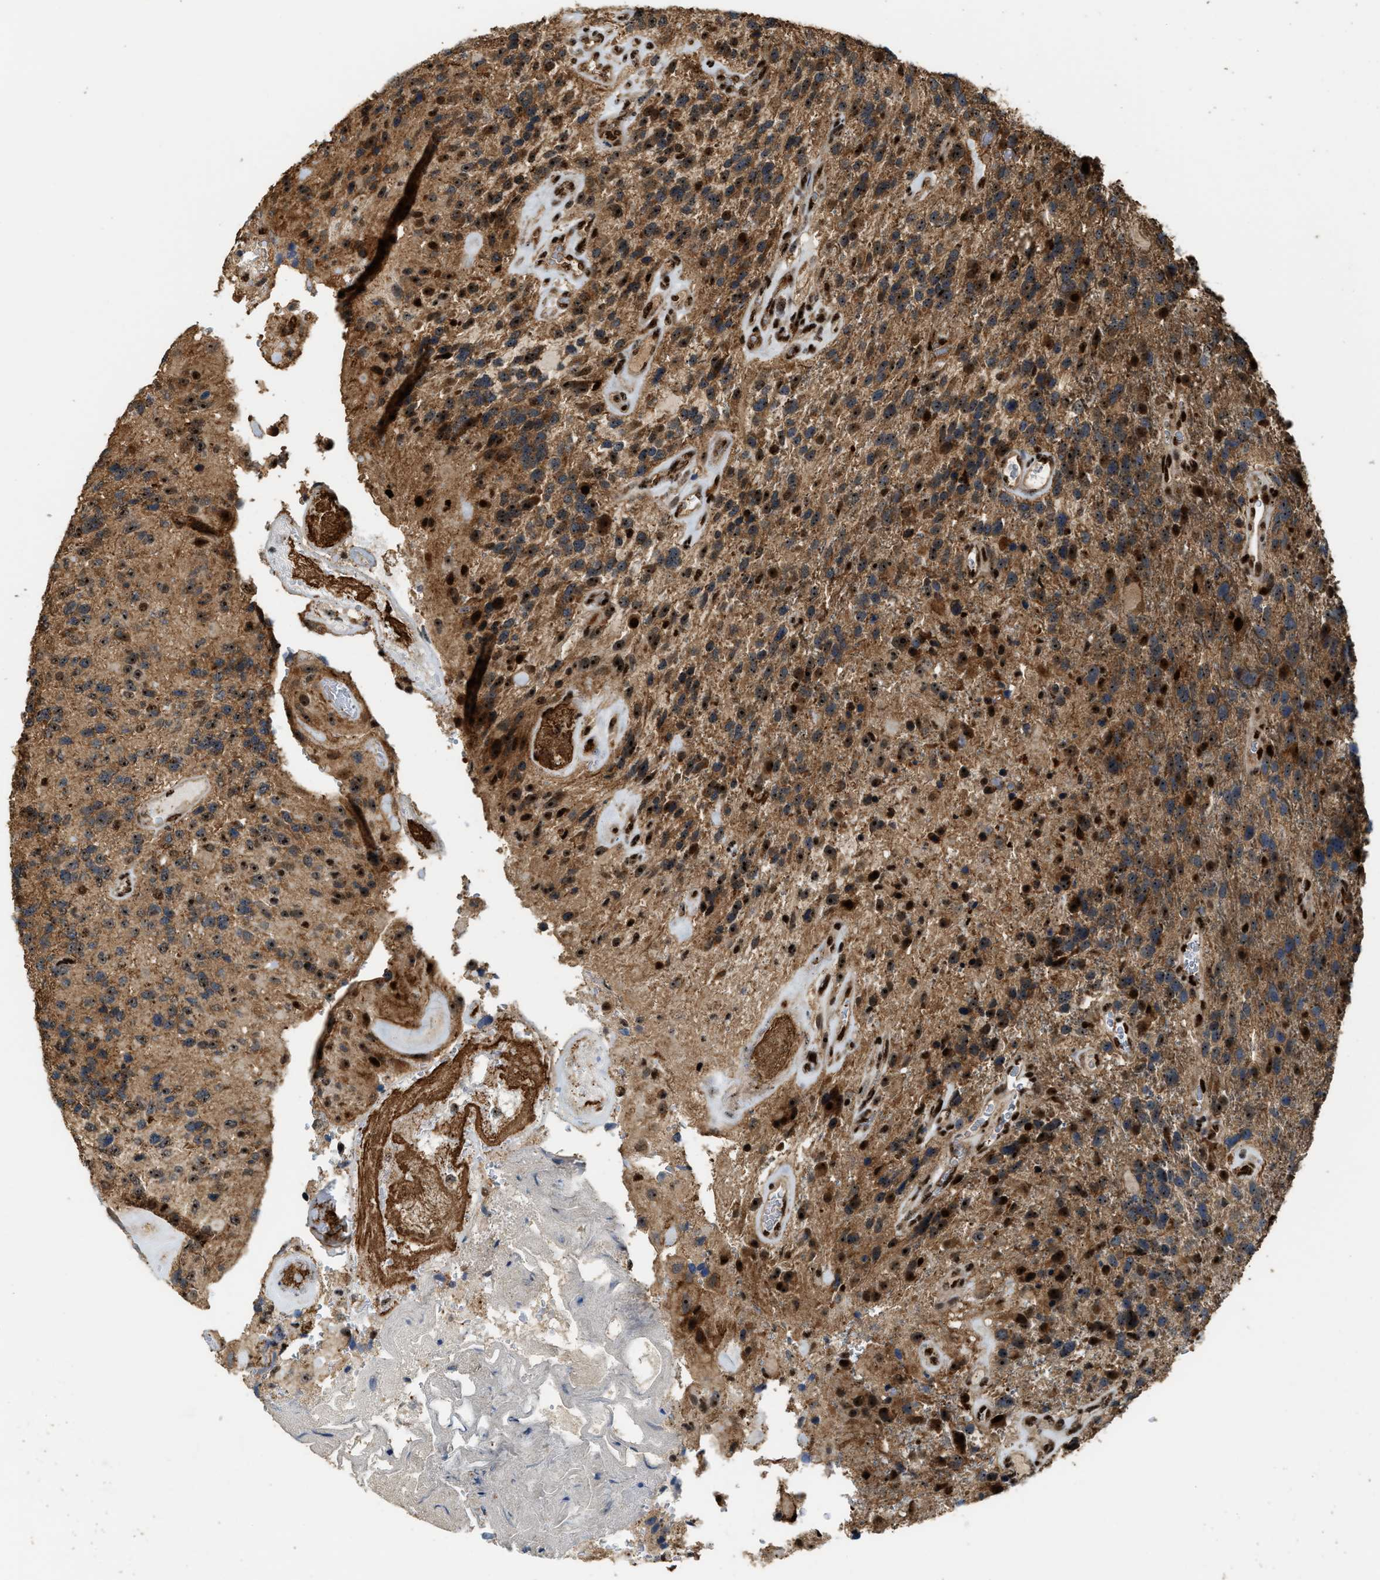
{"staining": {"intensity": "strong", "quantity": ">75%", "location": "cytoplasmic/membranous,nuclear"}, "tissue": "glioma", "cell_type": "Tumor cells", "image_type": "cancer", "snomed": [{"axis": "morphology", "description": "Glioma, malignant, High grade"}, {"axis": "topography", "description": "Brain"}], "caption": "About >75% of tumor cells in human glioma demonstrate strong cytoplasmic/membranous and nuclear protein positivity as visualized by brown immunohistochemical staining.", "gene": "ZNF687", "patient": {"sex": "female", "age": 58}}